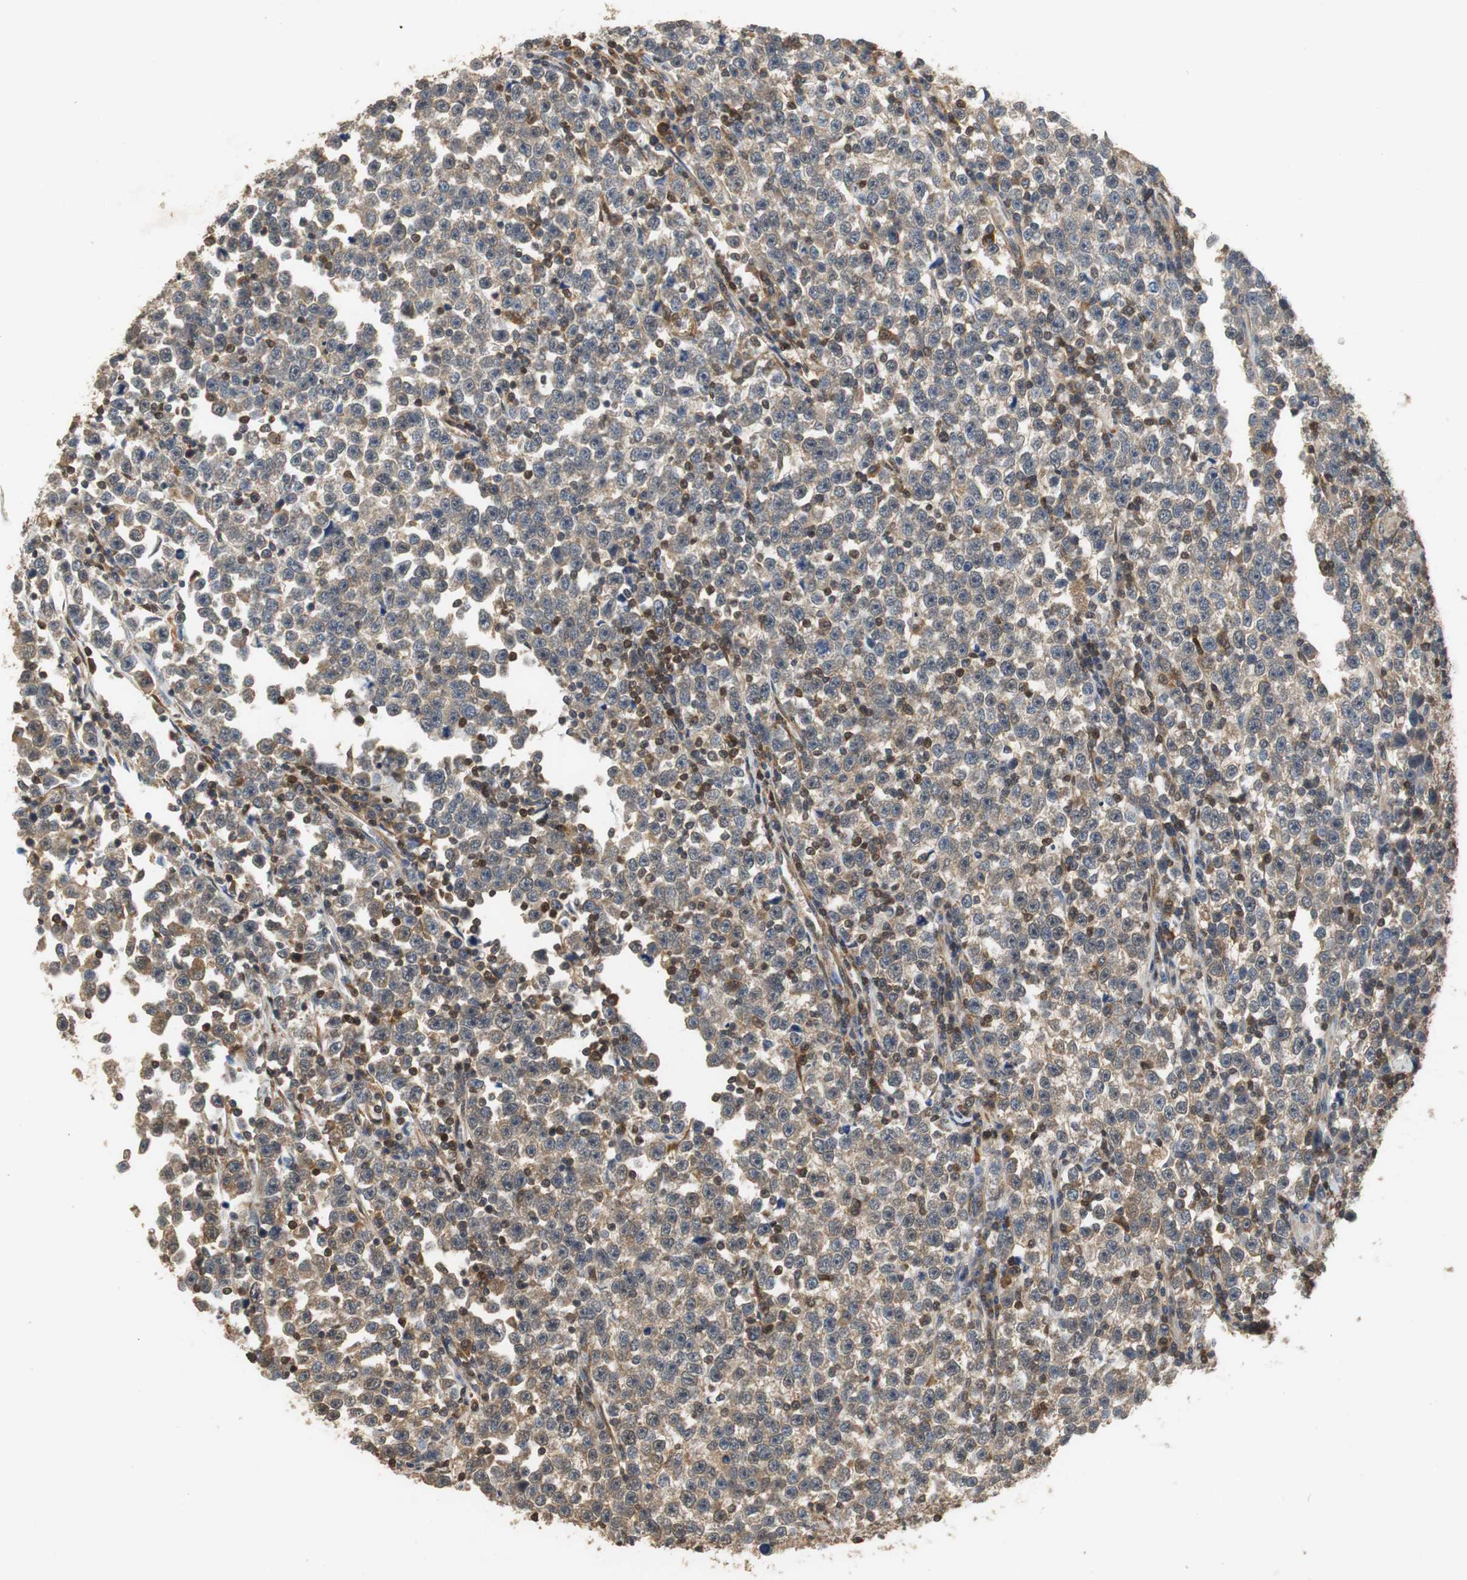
{"staining": {"intensity": "moderate", "quantity": ">75%", "location": "cytoplasmic/membranous"}, "tissue": "testis cancer", "cell_type": "Tumor cells", "image_type": "cancer", "snomed": [{"axis": "morphology", "description": "Seminoma, NOS"}, {"axis": "topography", "description": "Testis"}], "caption": "Immunohistochemical staining of seminoma (testis) demonstrates moderate cytoplasmic/membranous protein positivity in about >75% of tumor cells.", "gene": "UBQLN2", "patient": {"sex": "male", "age": 43}}